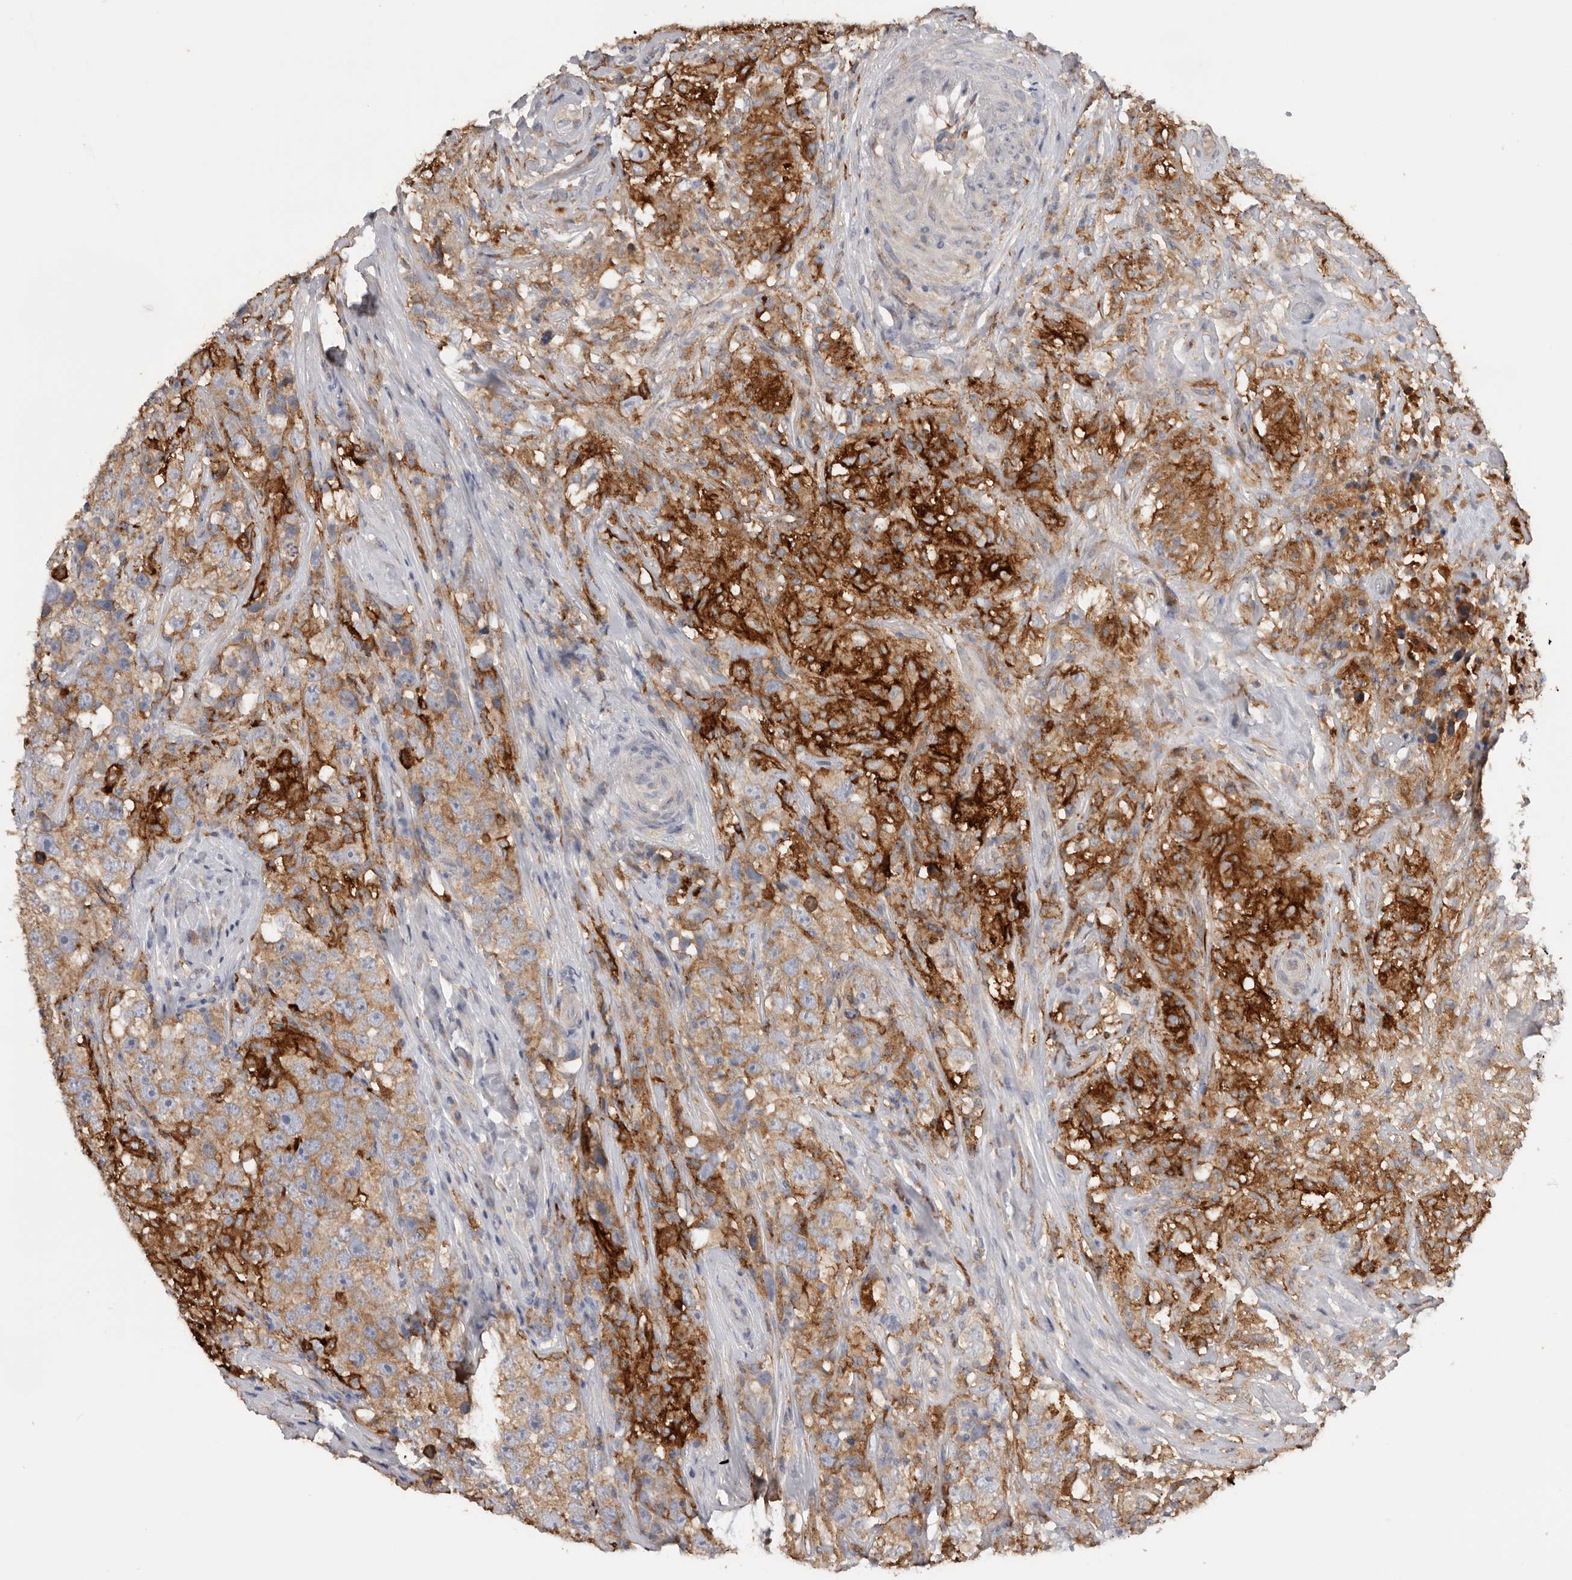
{"staining": {"intensity": "moderate", "quantity": ">75%", "location": "cytoplasmic/membranous"}, "tissue": "testis cancer", "cell_type": "Tumor cells", "image_type": "cancer", "snomed": [{"axis": "morphology", "description": "Seminoma, NOS"}, {"axis": "topography", "description": "Testis"}], "caption": "The immunohistochemical stain labels moderate cytoplasmic/membranous positivity in tumor cells of seminoma (testis) tissue. (DAB (3,3'-diaminobenzidine) = brown stain, brightfield microscopy at high magnification).", "gene": "TFRC", "patient": {"sex": "male", "age": 49}}